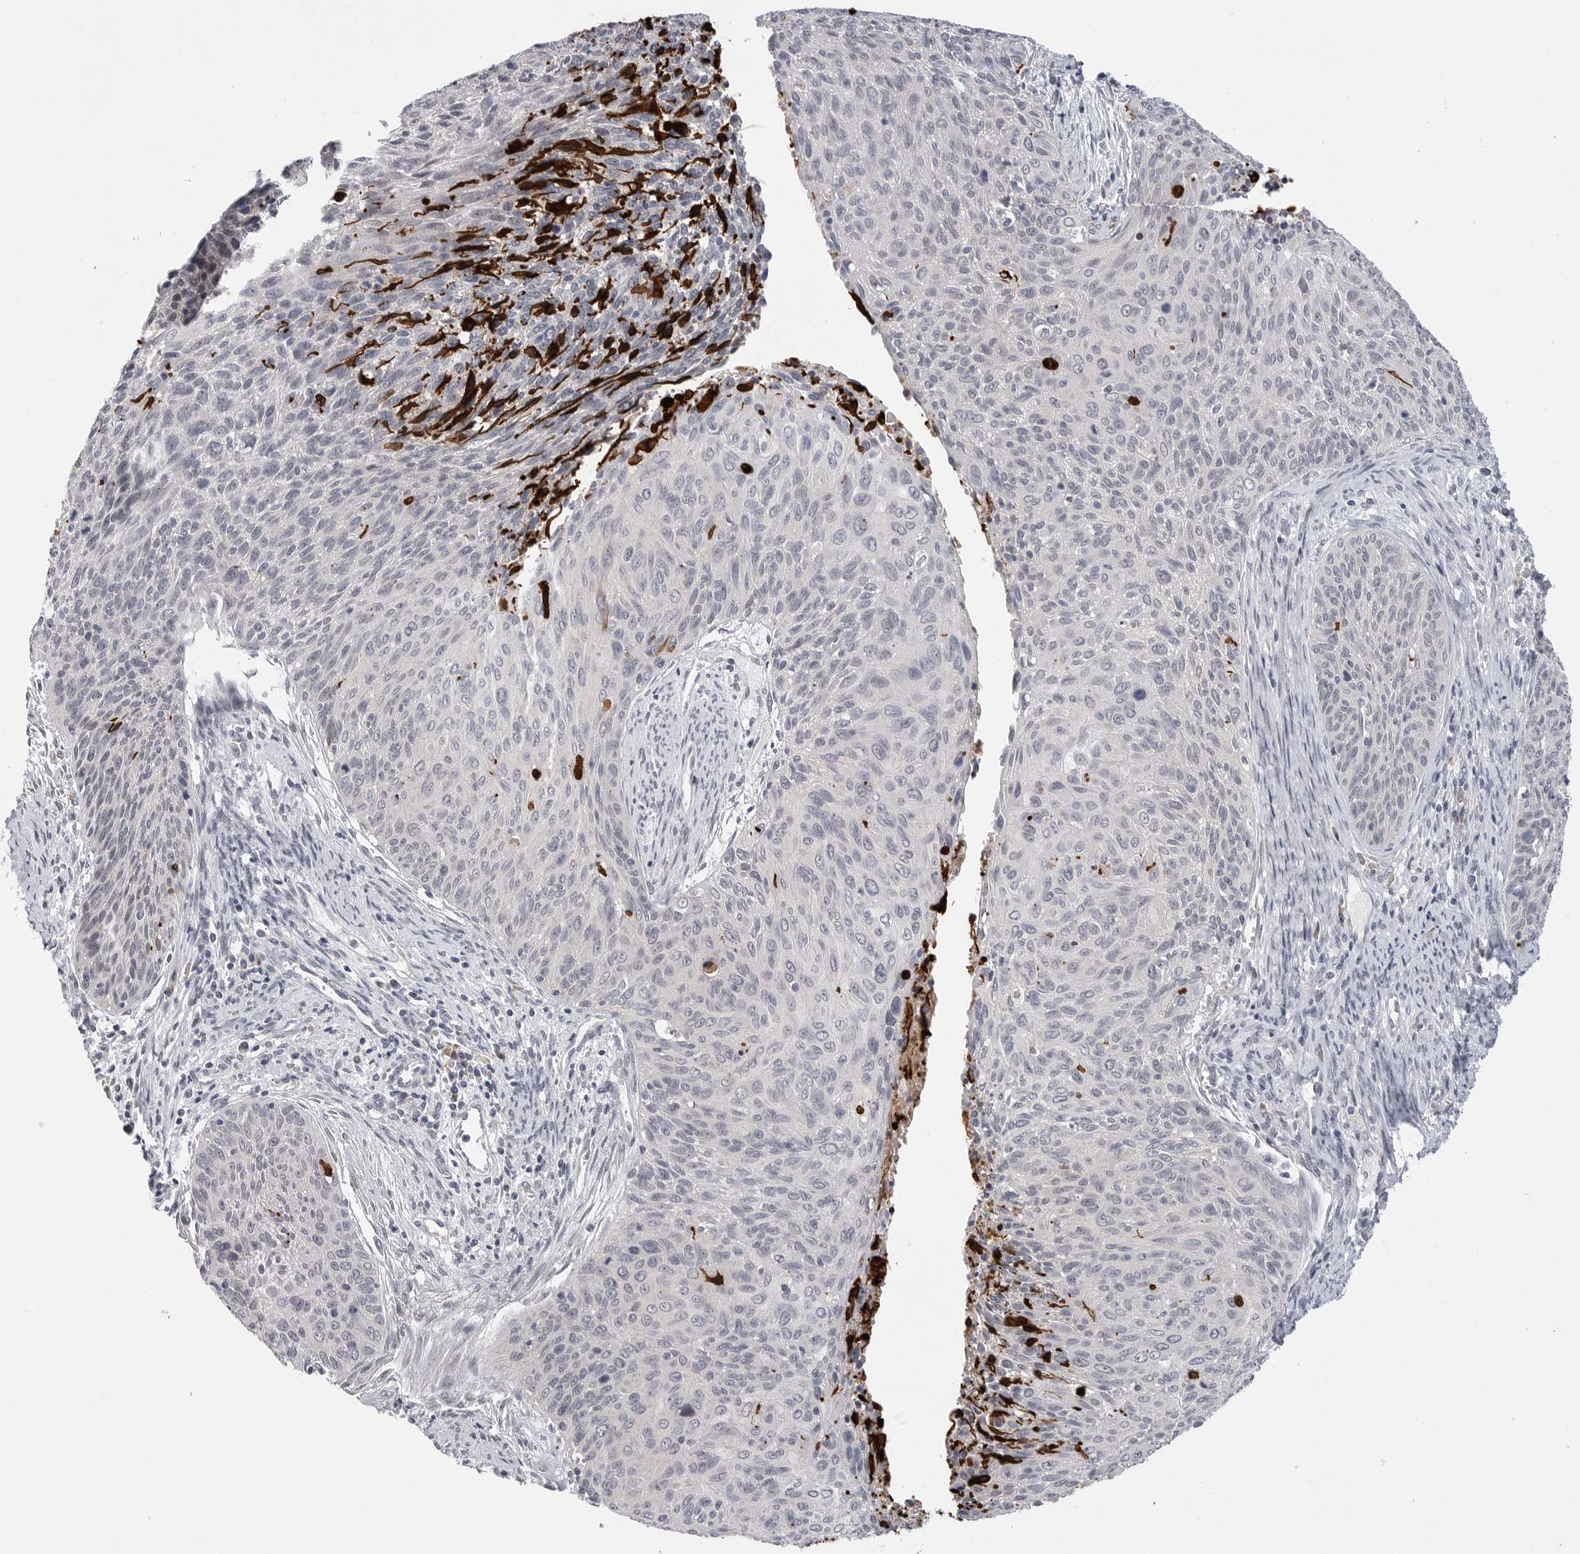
{"staining": {"intensity": "negative", "quantity": "none", "location": "none"}, "tissue": "cervical cancer", "cell_type": "Tumor cells", "image_type": "cancer", "snomed": [{"axis": "morphology", "description": "Squamous cell carcinoma, NOS"}, {"axis": "topography", "description": "Cervix"}], "caption": "Immunohistochemistry of human cervical cancer (squamous cell carcinoma) shows no staining in tumor cells.", "gene": "FBXO43", "patient": {"sex": "female", "age": 55}}